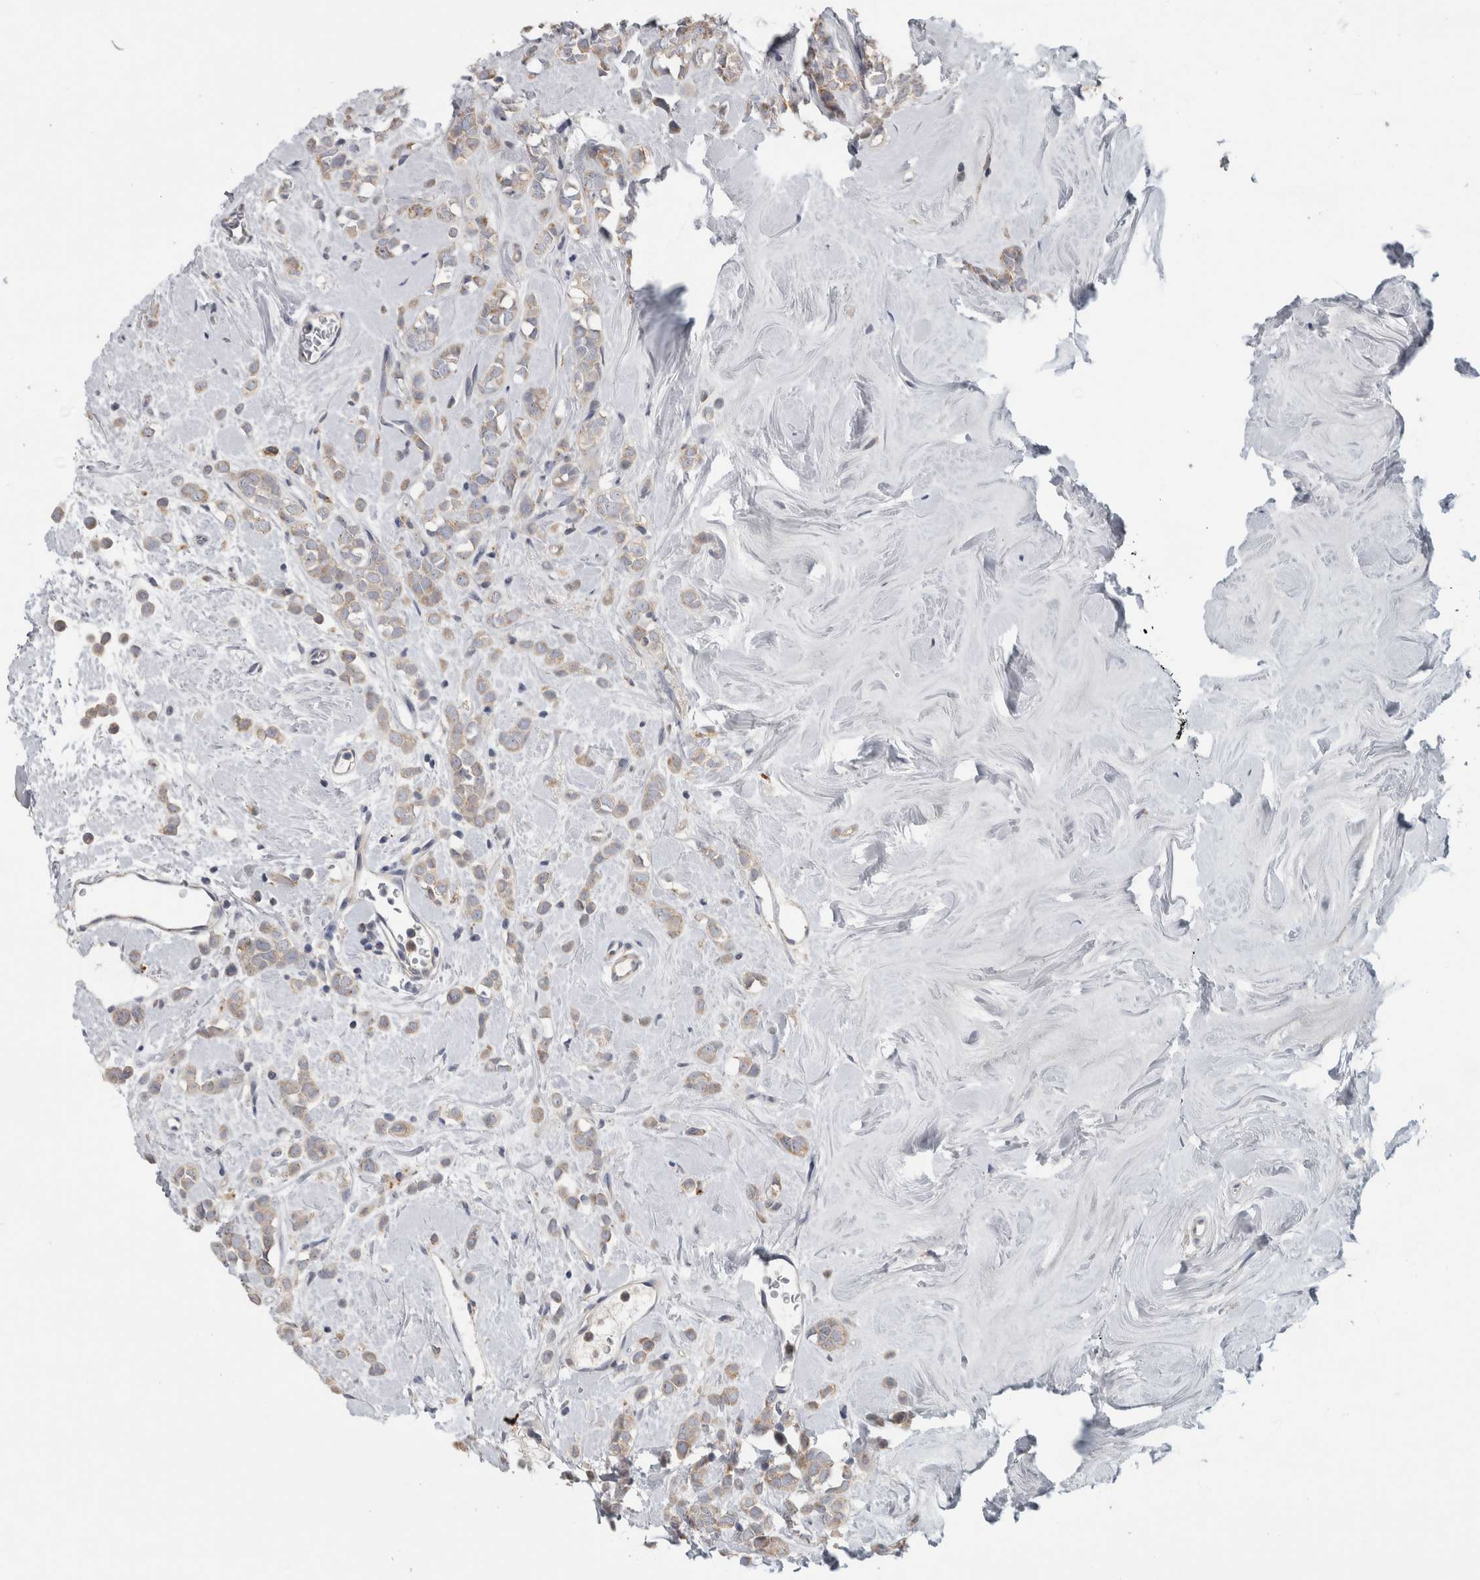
{"staining": {"intensity": "weak", "quantity": "25%-75%", "location": "cytoplasmic/membranous"}, "tissue": "breast cancer", "cell_type": "Tumor cells", "image_type": "cancer", "snomed": [{"axis": "morphology", "description": "Lobular carcinoma"}, {"axis": "topography", "description": "Breast"}], "caption": "Immunohistochemical staining of human breast lobular carcinoma displays low levels of weak cytoplasmic/membranous protein expression in about 25%-75% of tumor cells. The staining was performed using DAB (3,3'-diaminobenzidine), with brown indicating positive protein expression. Nuclei are stained blue with hematoxylin.", "gene": "ATXN2", "patient": {"sex": "female", "age": 47}}